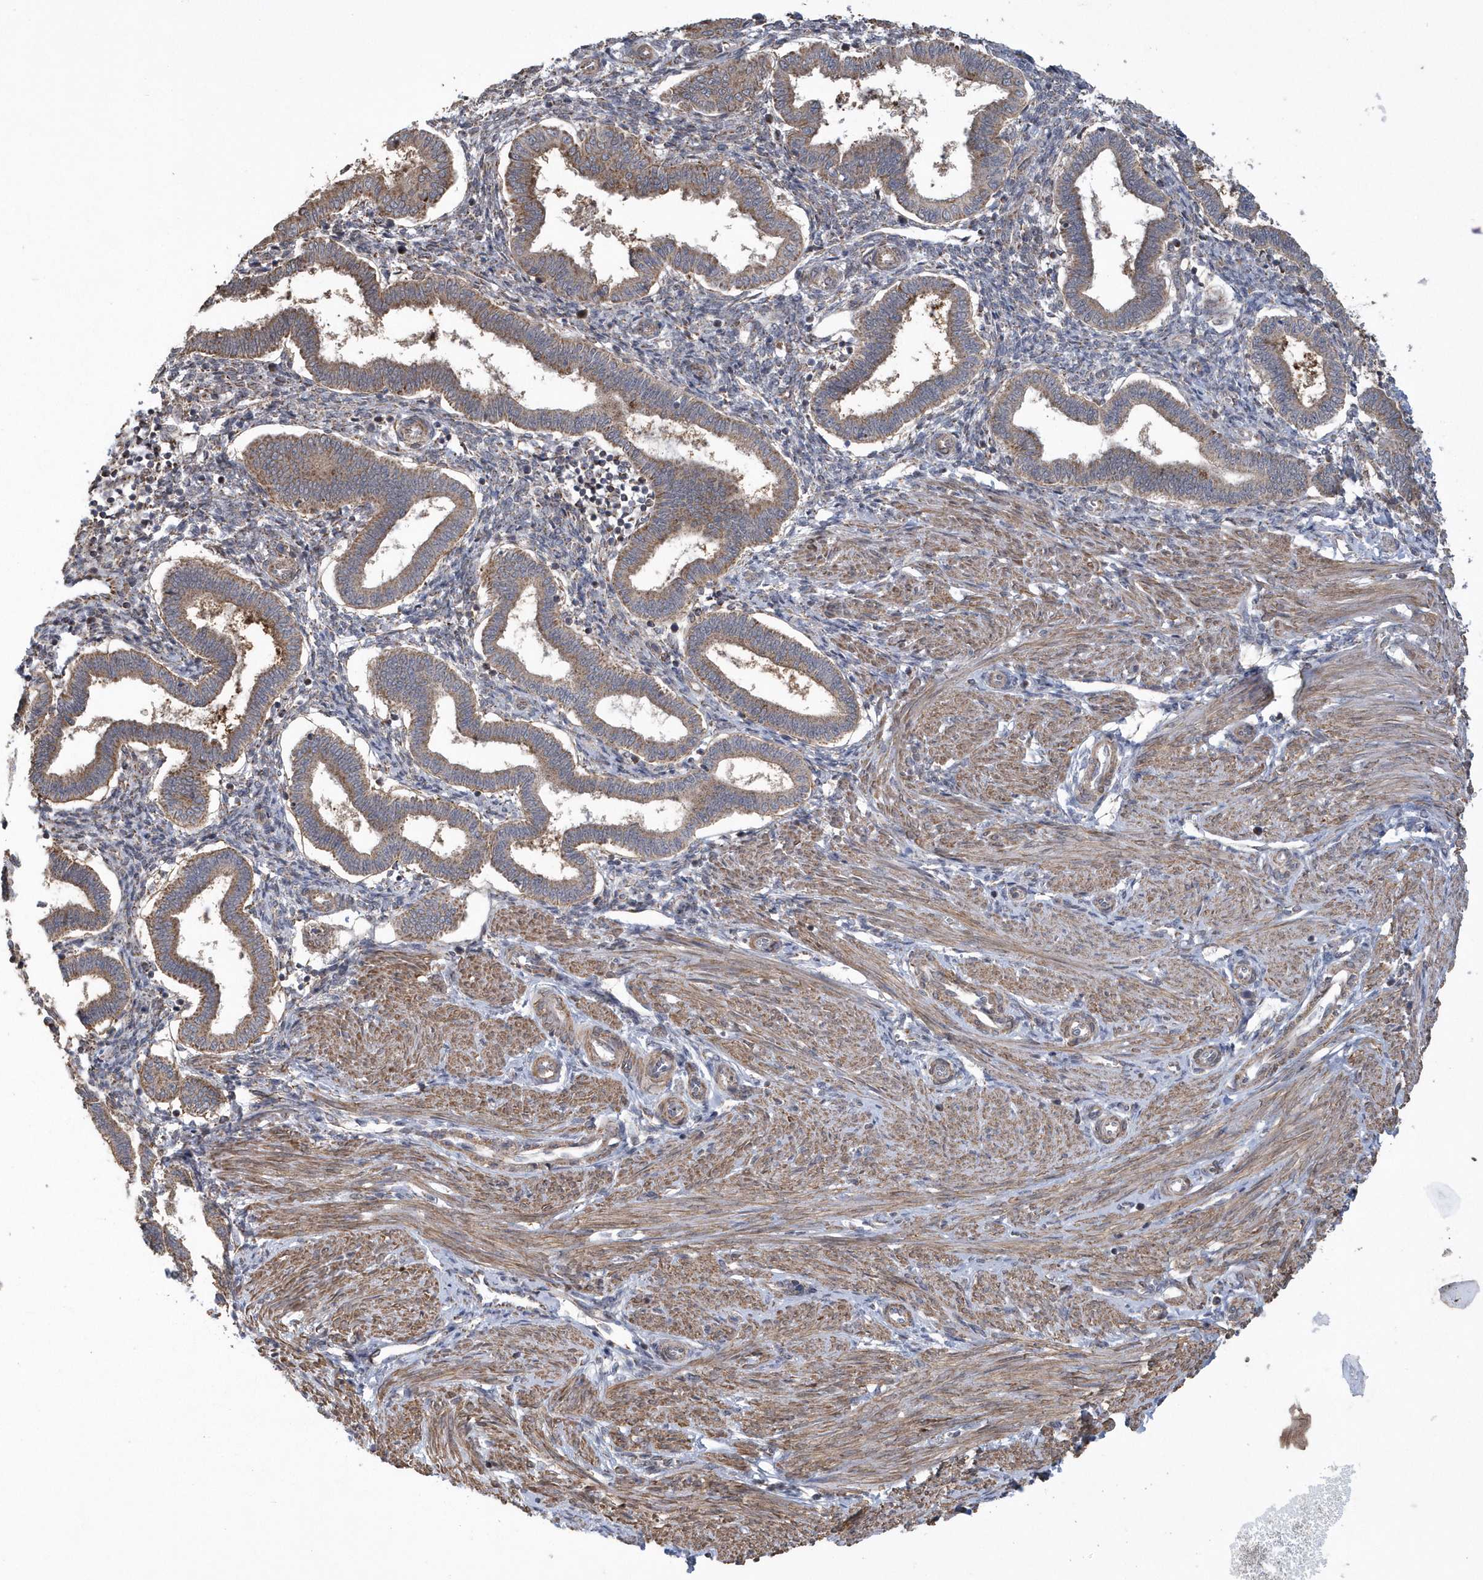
{"staining": {"intensity": "negative", "quantity": "none", "location": "none"}, "tissue": "endometrium", "cell_type": "Cells in endometrial stroma", "image_type": "normal", "snomed": [{"axis": "morphology", "description": "Normal tissue, NOS"}, {"axis": "topography", "description": "Endometrium"}], "caption": "Immunohistochemistry of benign human endometrium shows no positivity in cells in endometrial stroma. Brightfield microscopy of IHC stained with DAB (brown) and hematoxylin (blue), captured at high magnification.", "gene": "SLX9", "patient": {"sex": "female", "age": 24}}